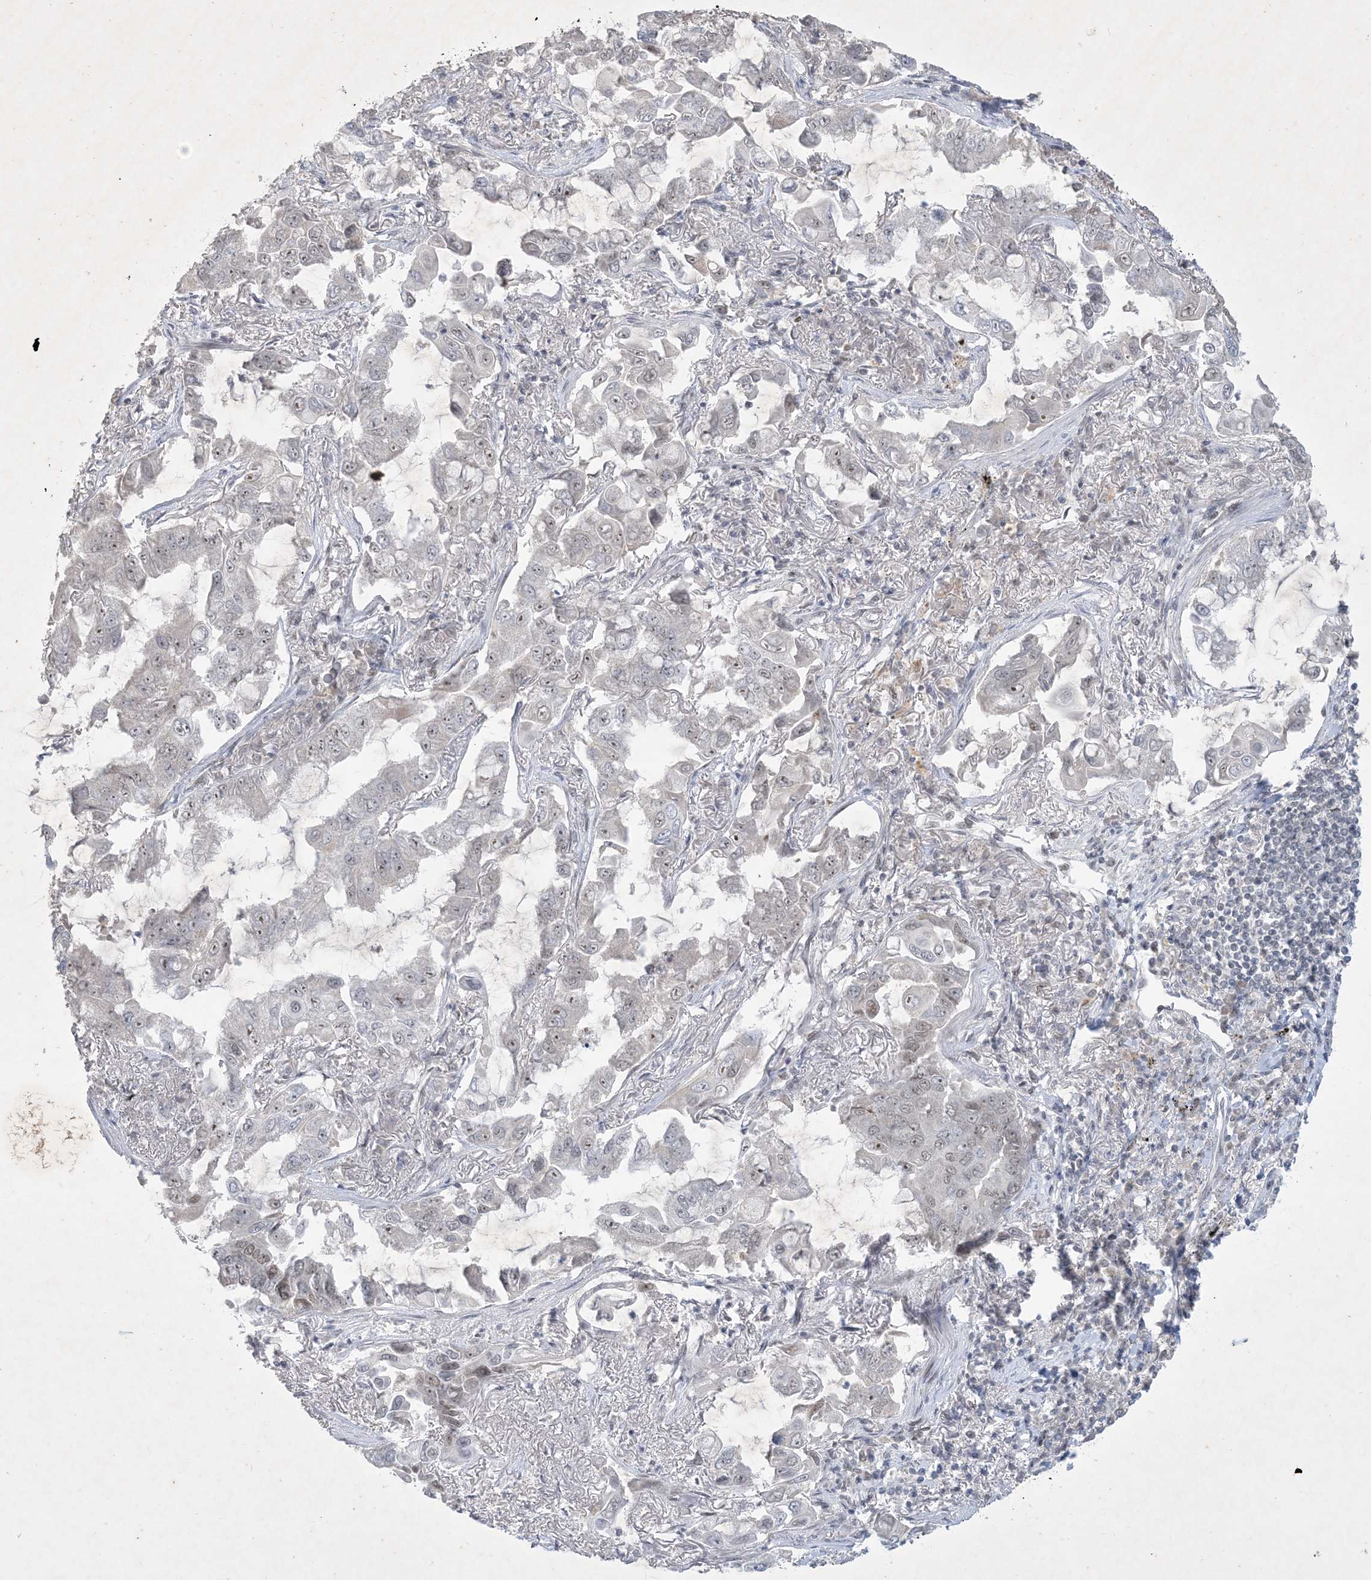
{"staining": {"intensity": "weak", "quantity": "25%-75%", "location": "nuclear"}, "tissue": "lung cancer", "cell_type": "Tumor cells", "image_type": "cancer", "snomed": [{"axis": "morphology", "description": "Adenocarcinoma, NOS"}, {"axis": "topography", "description": "Lung"}], "caption": "Weak nuclear expression for a protein is present in approximately 25%-75% of tumor cells of adenocarcinoma (lung) using immunohistochemistry (IHC).", "gene": "ZNF674", "patient": {"sex": "male", "age": 64}}